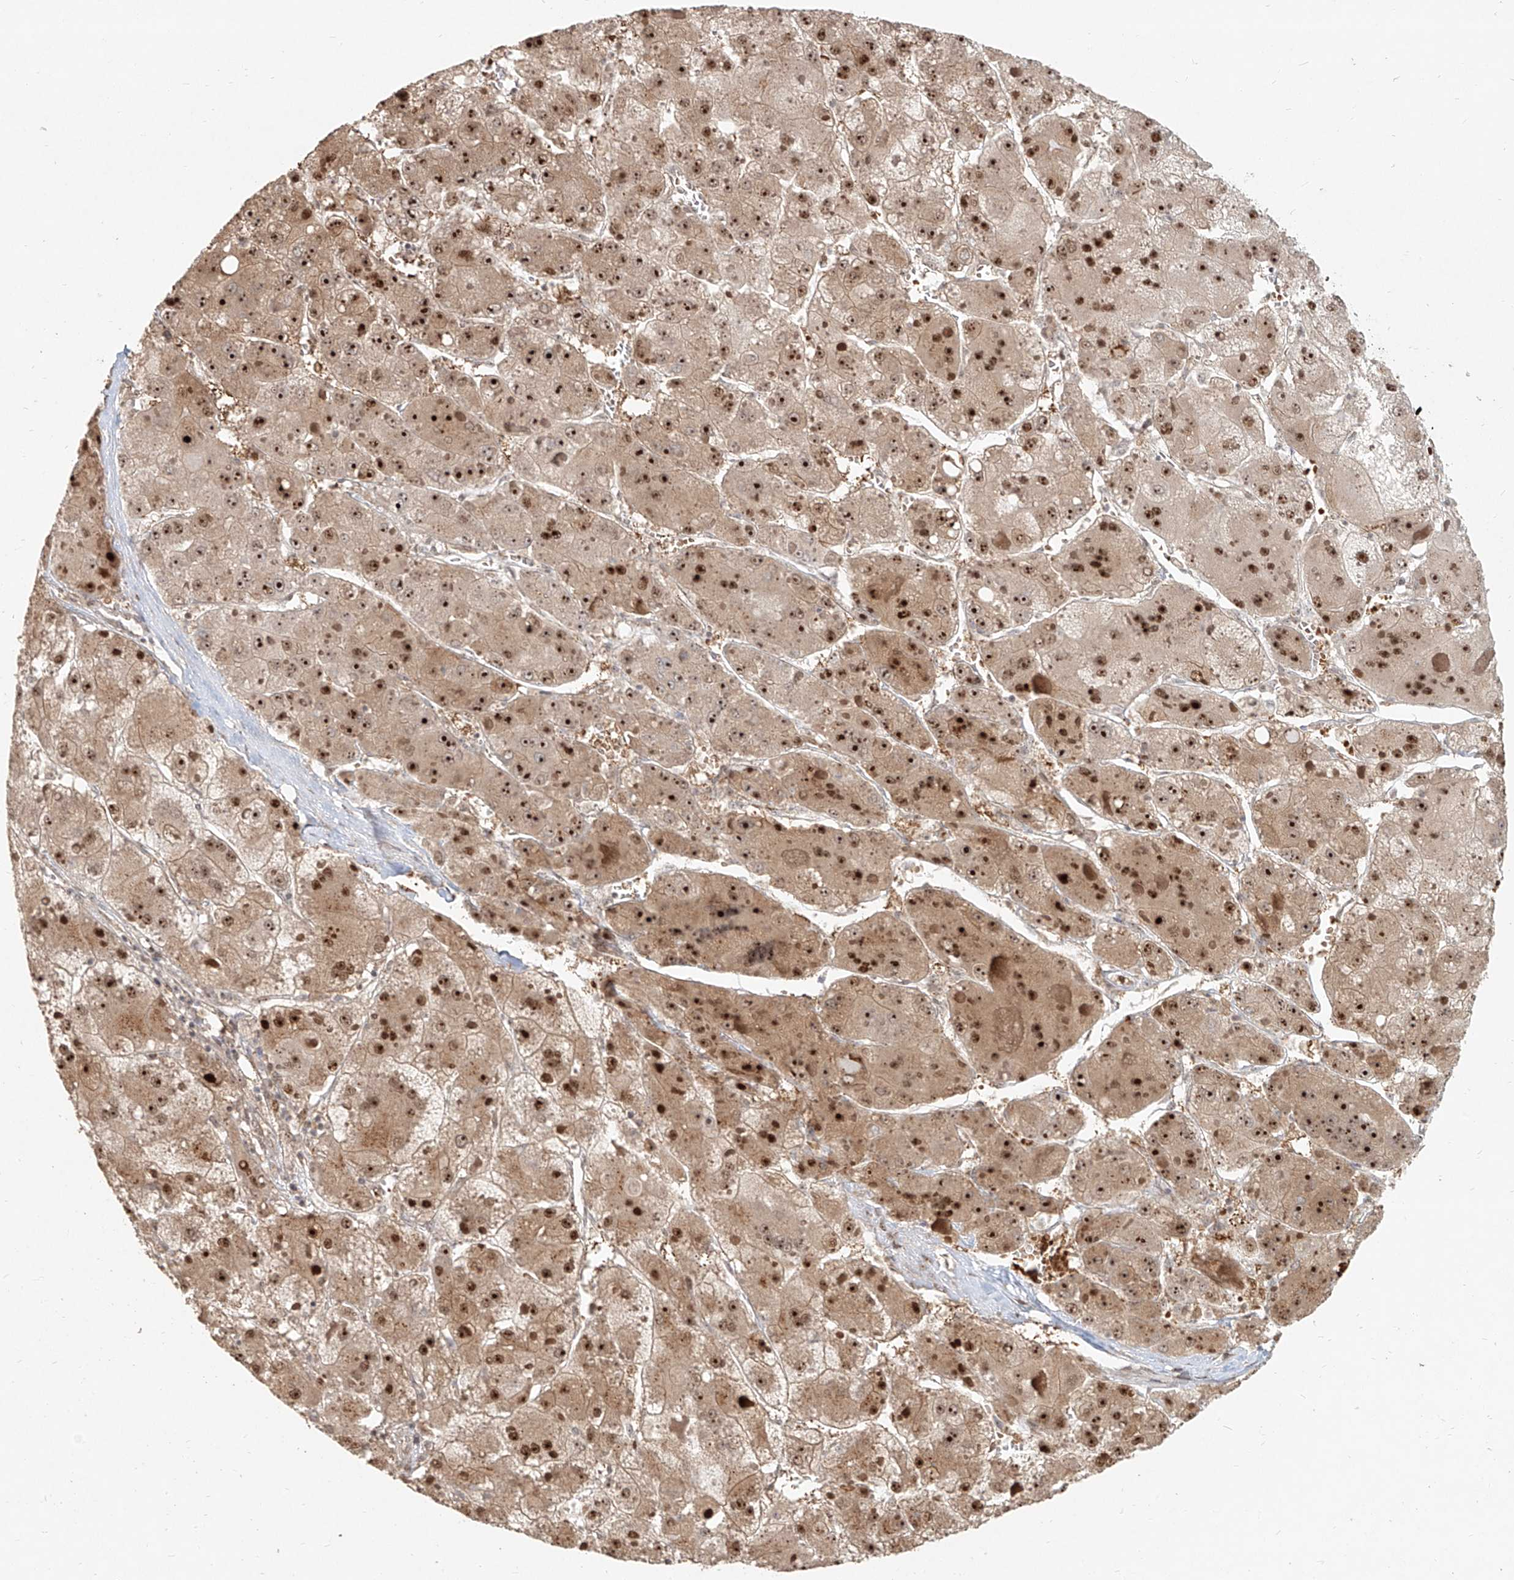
{"staining": {"intensity": "moderate", "quantity": ">75%", "location": "cytoplasmic/membranous,nuclear"}, "tissue": "liver cancer", "cell_type": "Tumor cells", "image_type": "cancer", "snomed": [{"axis": "morphology", "description": "Carcinoma, Hepatocellular, NOS"}, {"axis": "topography", "description": "Liver"}], "caption": "Immunohistochemical staining of liver cancer (hepatocellular carcinoma) shows medium levels of moderate cytoplasmic/membranous and nuclear staining in approximately >75% of tumor cells.", "gene": "BYSL", "patient": {"sex": "female", "age": 73}}